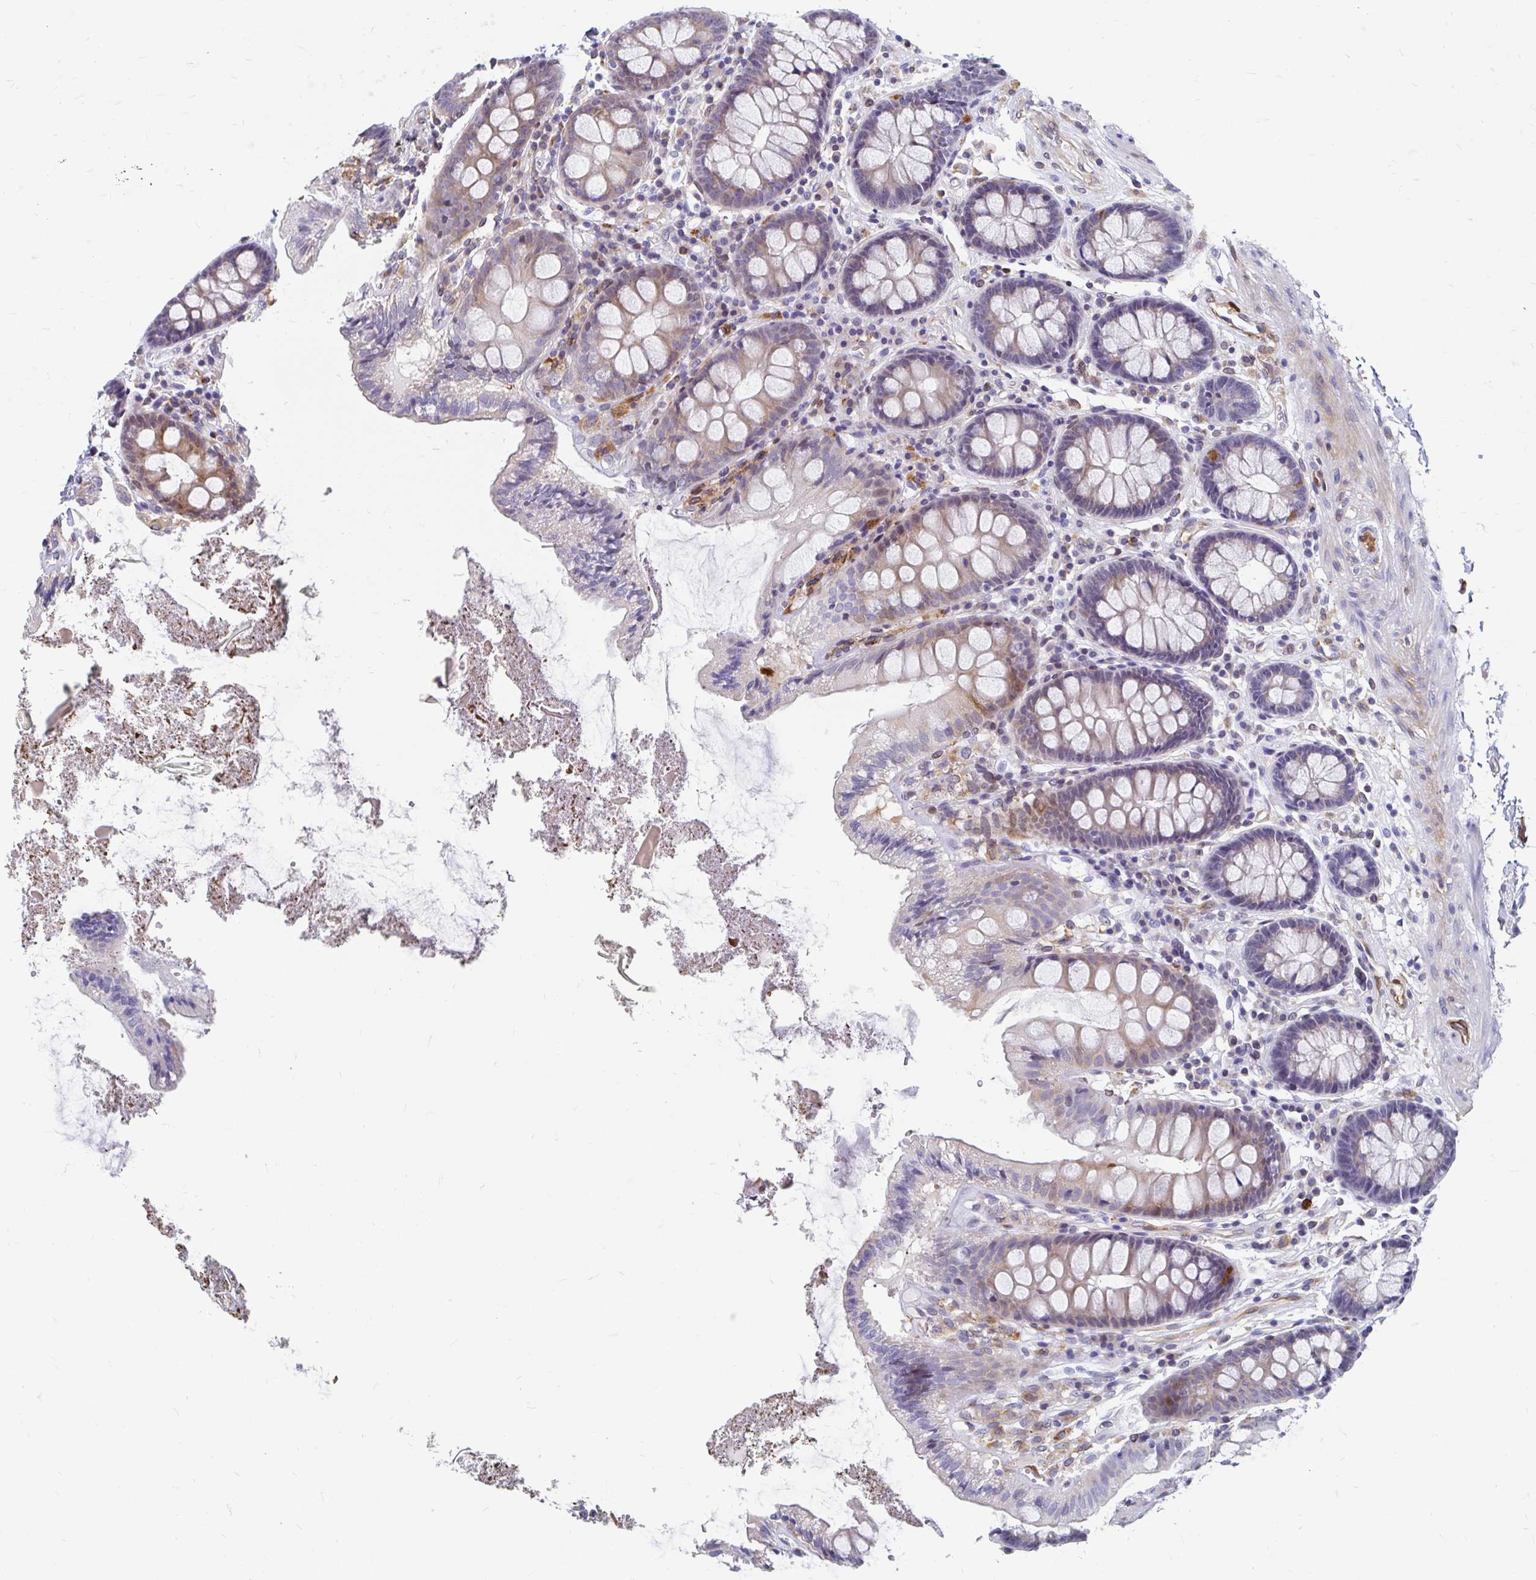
{"staining": {"intensity": "weak", "quantity": "25%-75%", "location": "cytoplasmic/membranous"}, "tissue": "colon", "cell_type": "Endothelial cells", "image_type": "normal", "snomed": [{"axis": "morphology", "description": "Normal tissue, NOS"}, {"axis": "topography", "description": "Colon"}], "caption": "About 25%-75% of endothelial cells in benign colon exhibit weak cytoplasmic/membranous protein staining as visualized by brown immunohistochemical staining.", "gene": "CDKL1", "patient": {"sex": "male", "age": 84}}